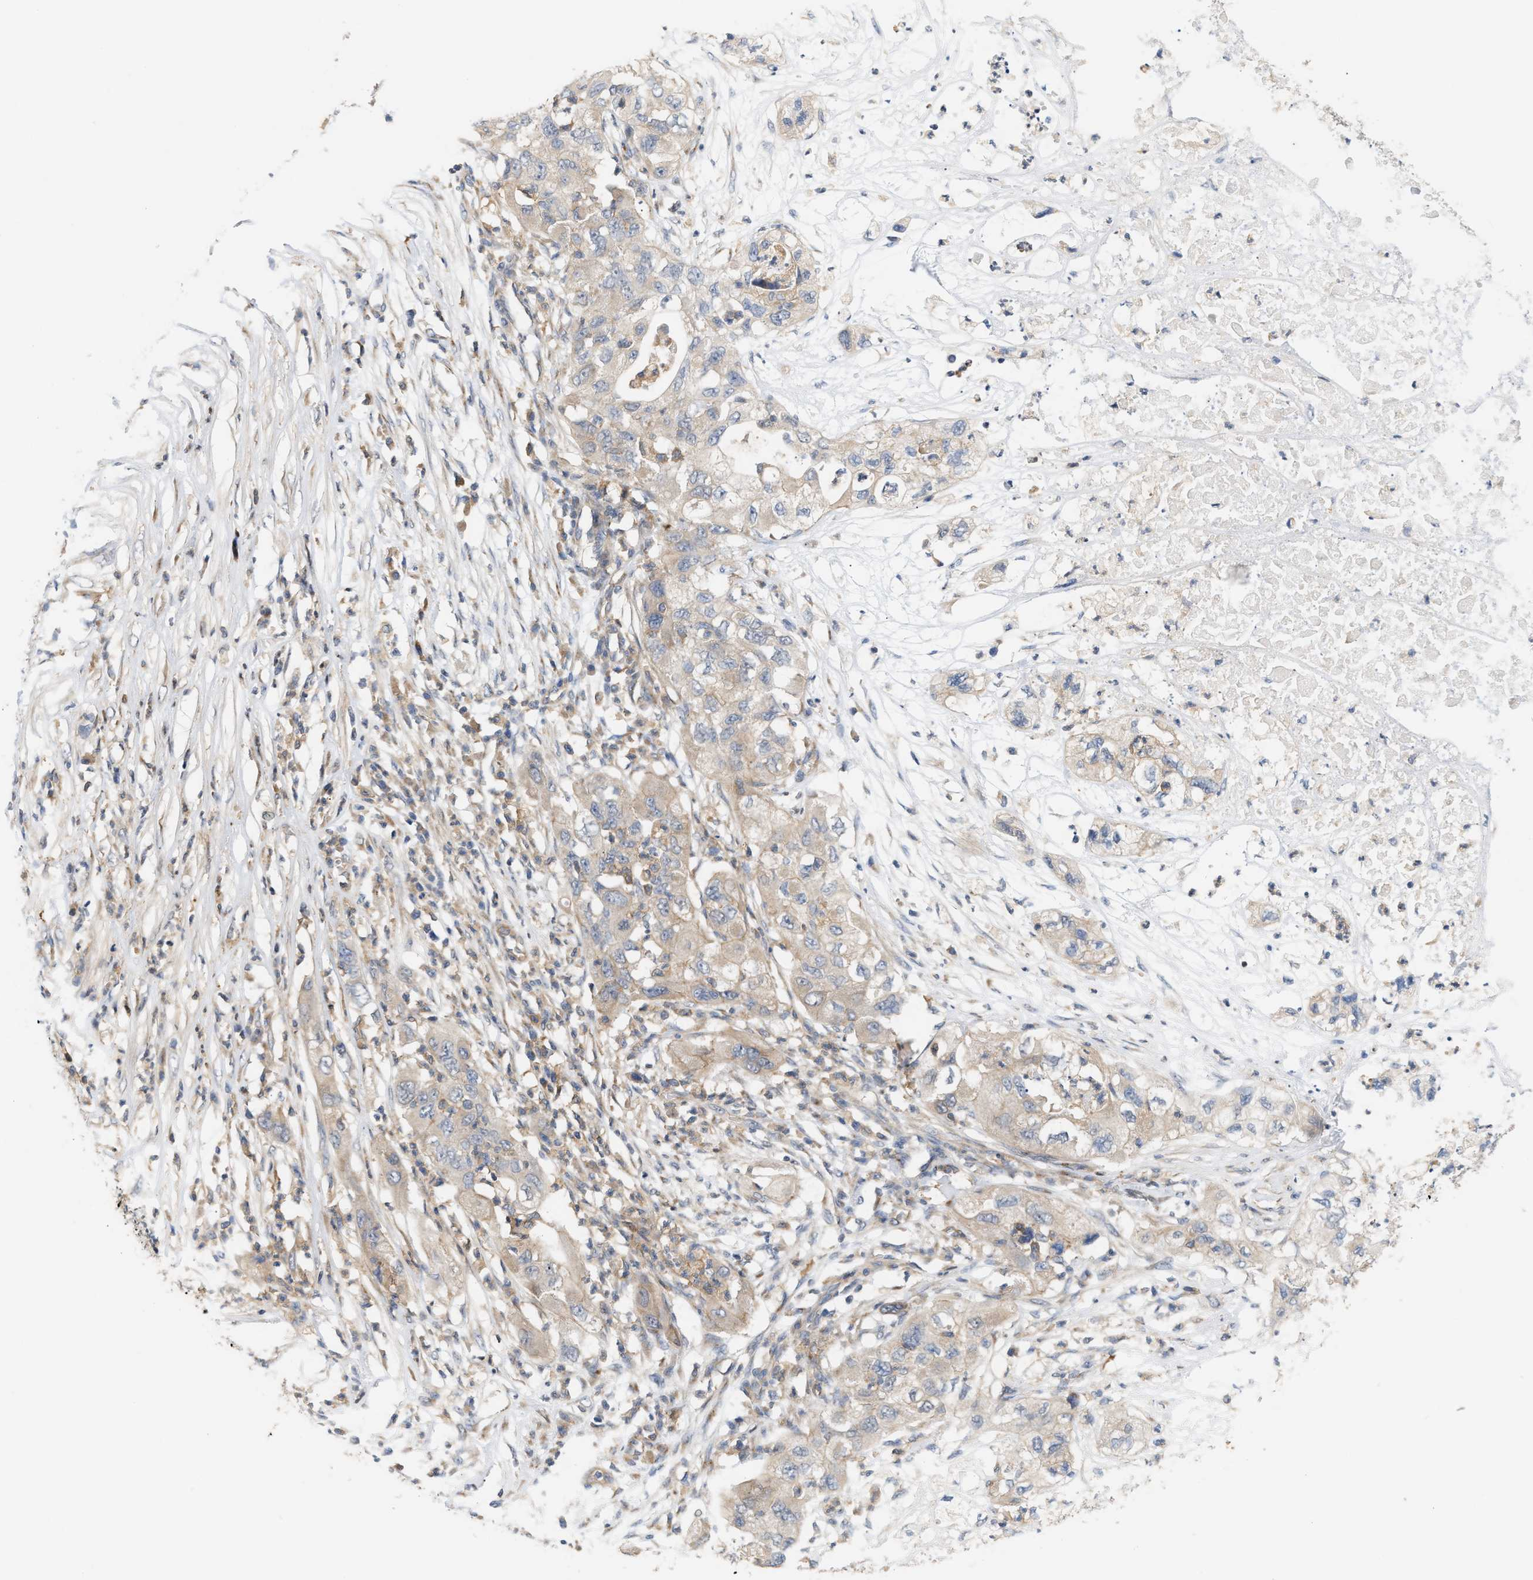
{"staining": {"intensity": "weak", "quantity": ">75%", "location": "cytoplasmic/membranous"}, "tissue": "pancreatic cancer", "cell_type": "Tumor cells", "image_type": "cancer", "snomed": [{"axis": "morphology", "description": "Adenocarcinoma, NOS"}, {"axis": "topography", "description": "Pancreas"}], "caption": "Immunohistochemistry (IHC) micrograph of neoplastic tissue: pancreatic cancer stained using immunohistochemistry reveals low levels of weak protein expression localized specifically in the cytoplasmic/membranous of tumor cells, appearing as a cytoplasmic/membranous brown color.", "gene": "DBNL", "patient": {"sex": "female", "age": 78}}